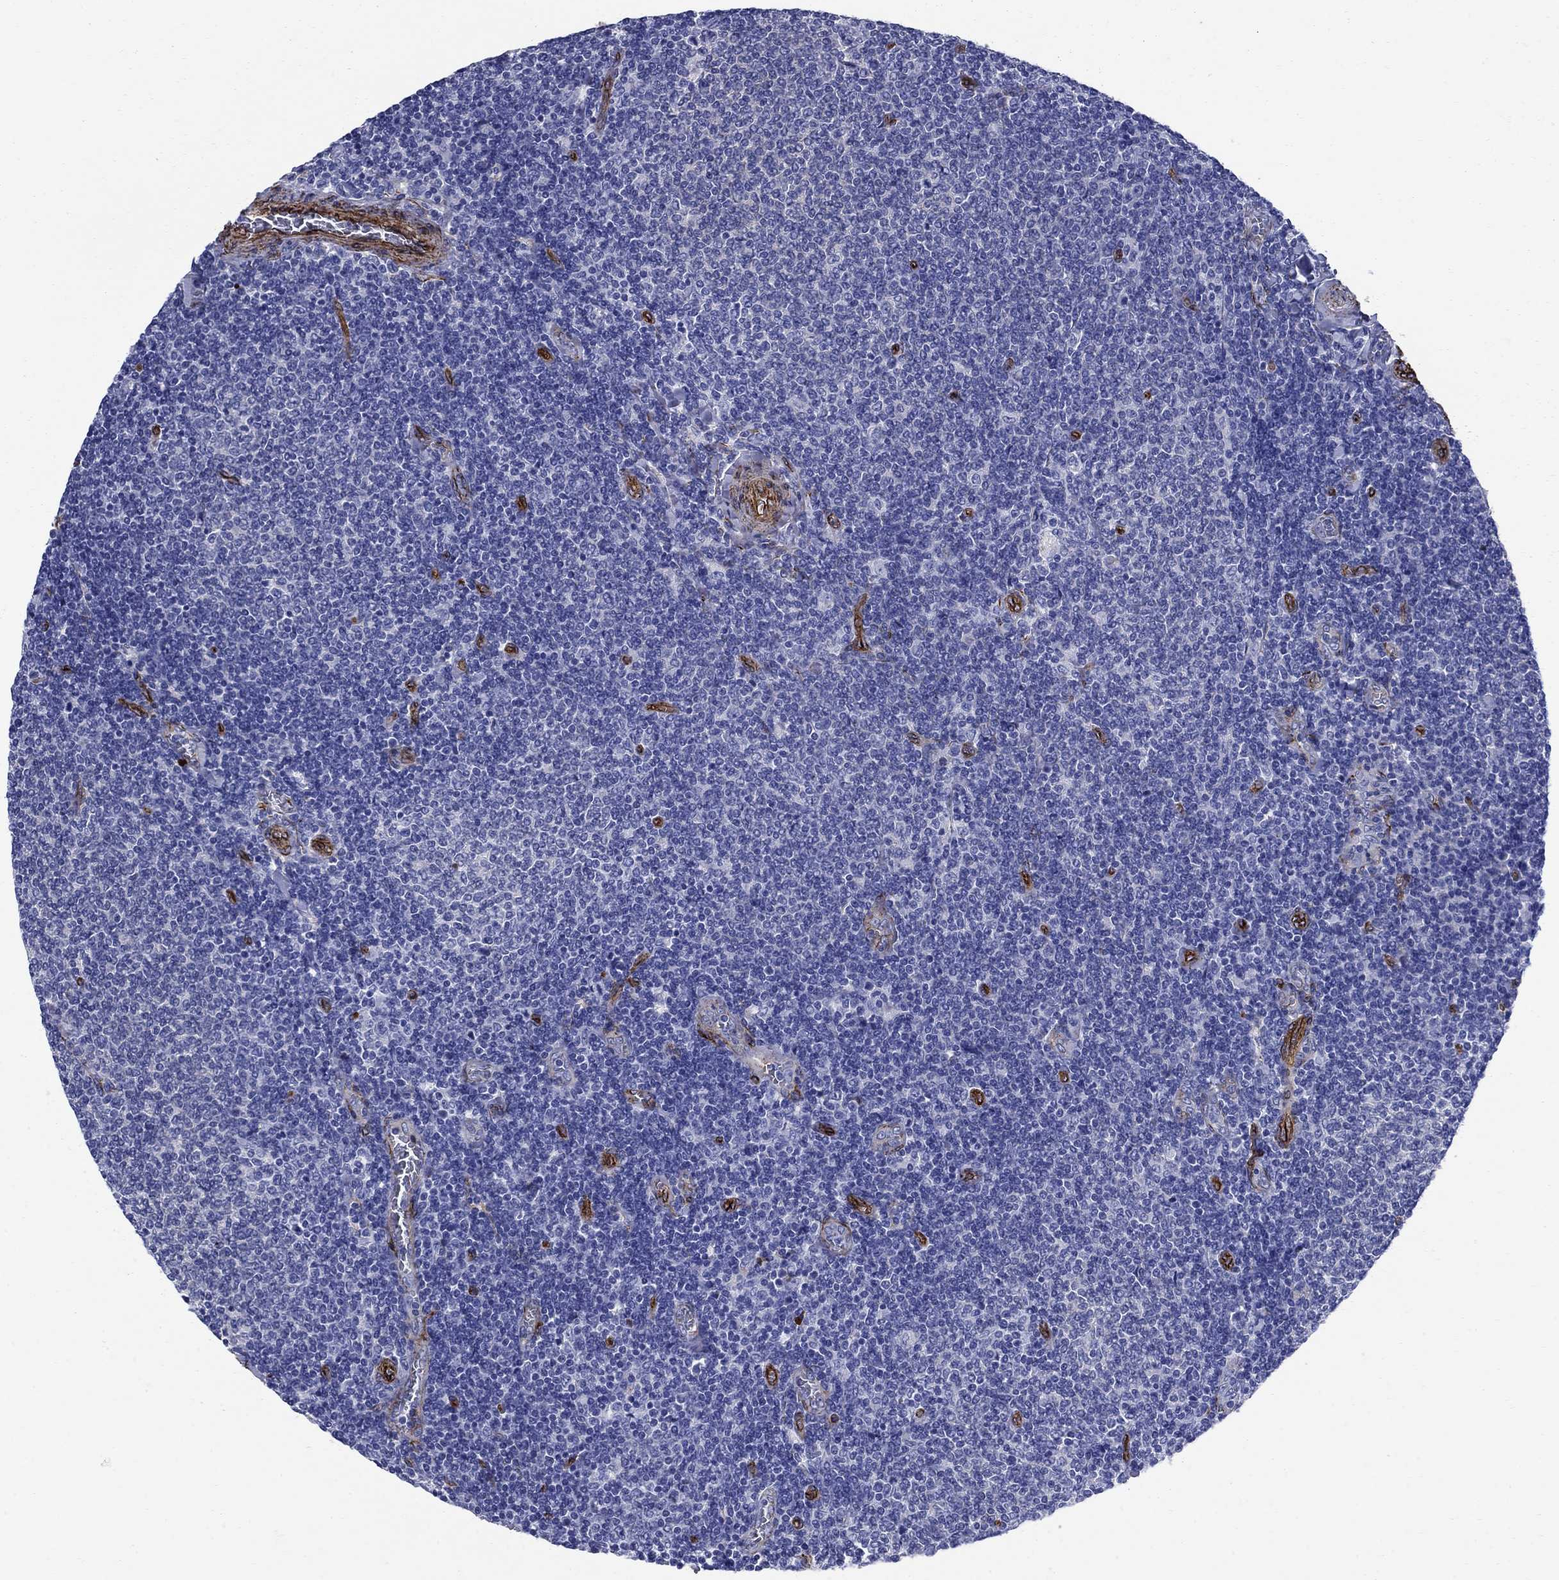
{"staining": {"intensity": "negative", "quantity": "none", "location": "none"}, "tissue": "lymphoma", "cell_type": "Tumor cells", "image_type": "cancer", "snomed": [{"axis": "morphology", "description": "Malignant lymphoma, non-Hodgkin's type, Low grade"}, {"axis": "topography", "description": "Lymph node"}], "caption": "Malignant lymphoma, non-Hodgkin's type (low-grade) stained for a protein using IHC displays no expression tumor cells.", "gene": "VTN", "patient": {"sex": "male", "age": 52}}